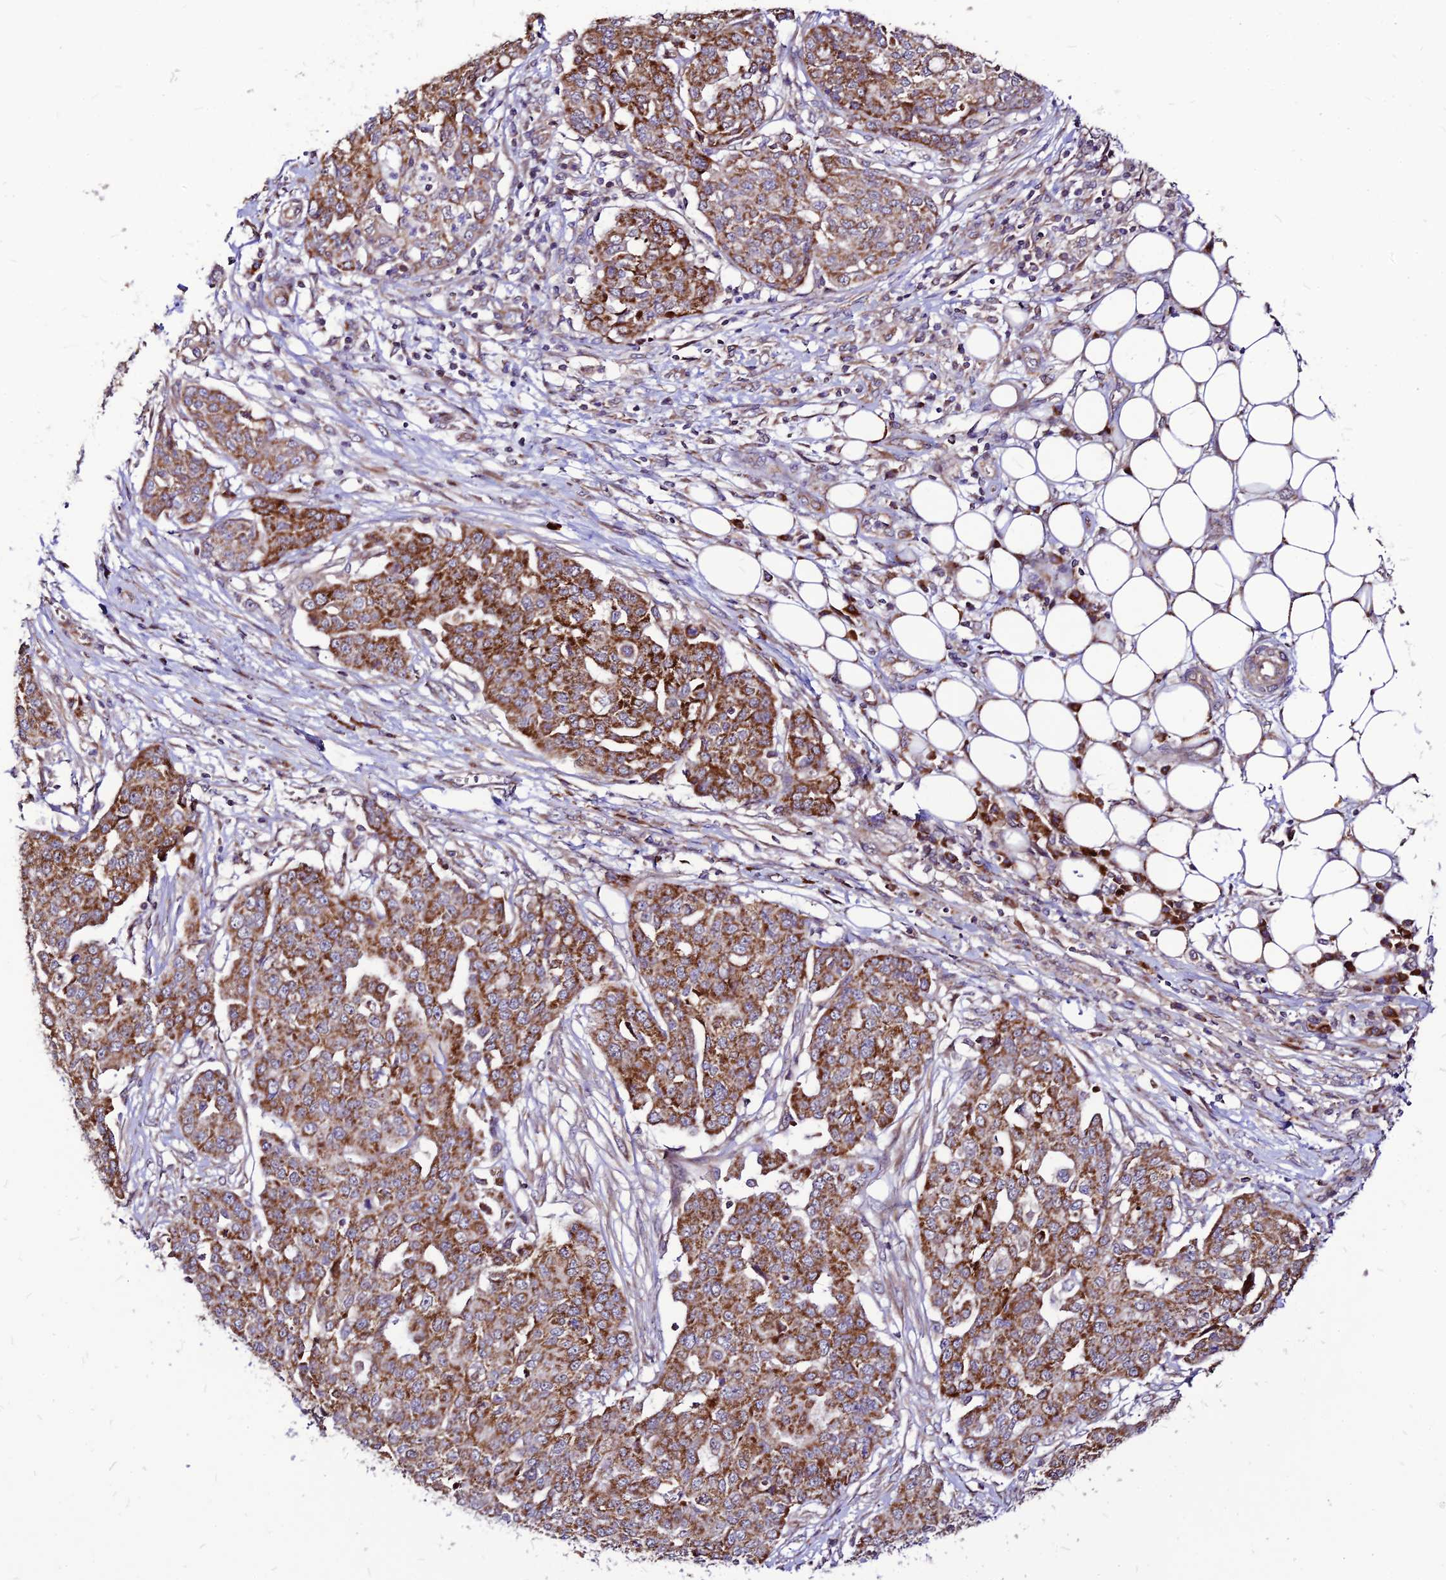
{"staining": {"intensity": "strong", "quantity": "25%-75%", "location": "cytoplasmic/membranous"}, "tissue": "ovarian cancer", "cell_type": "Tumor cells", "image_type": "cancer", "snomed": [{"axis": "morphology", "description": "Cystadenocarcinoma, serous, NOS"}, {"axis": "topography", "description": "Soft tissue"}, {"axis": "topography", "description": "Ovary"}], "caption": "Tumor cells show high levels of strong cytoplasmic/membranous positivity in about 25%-75% of cells in human serous cystadenocarcinoma (ovarian).", "gene": "ECI1", "patient": {"sex": "female", "age": 57}}